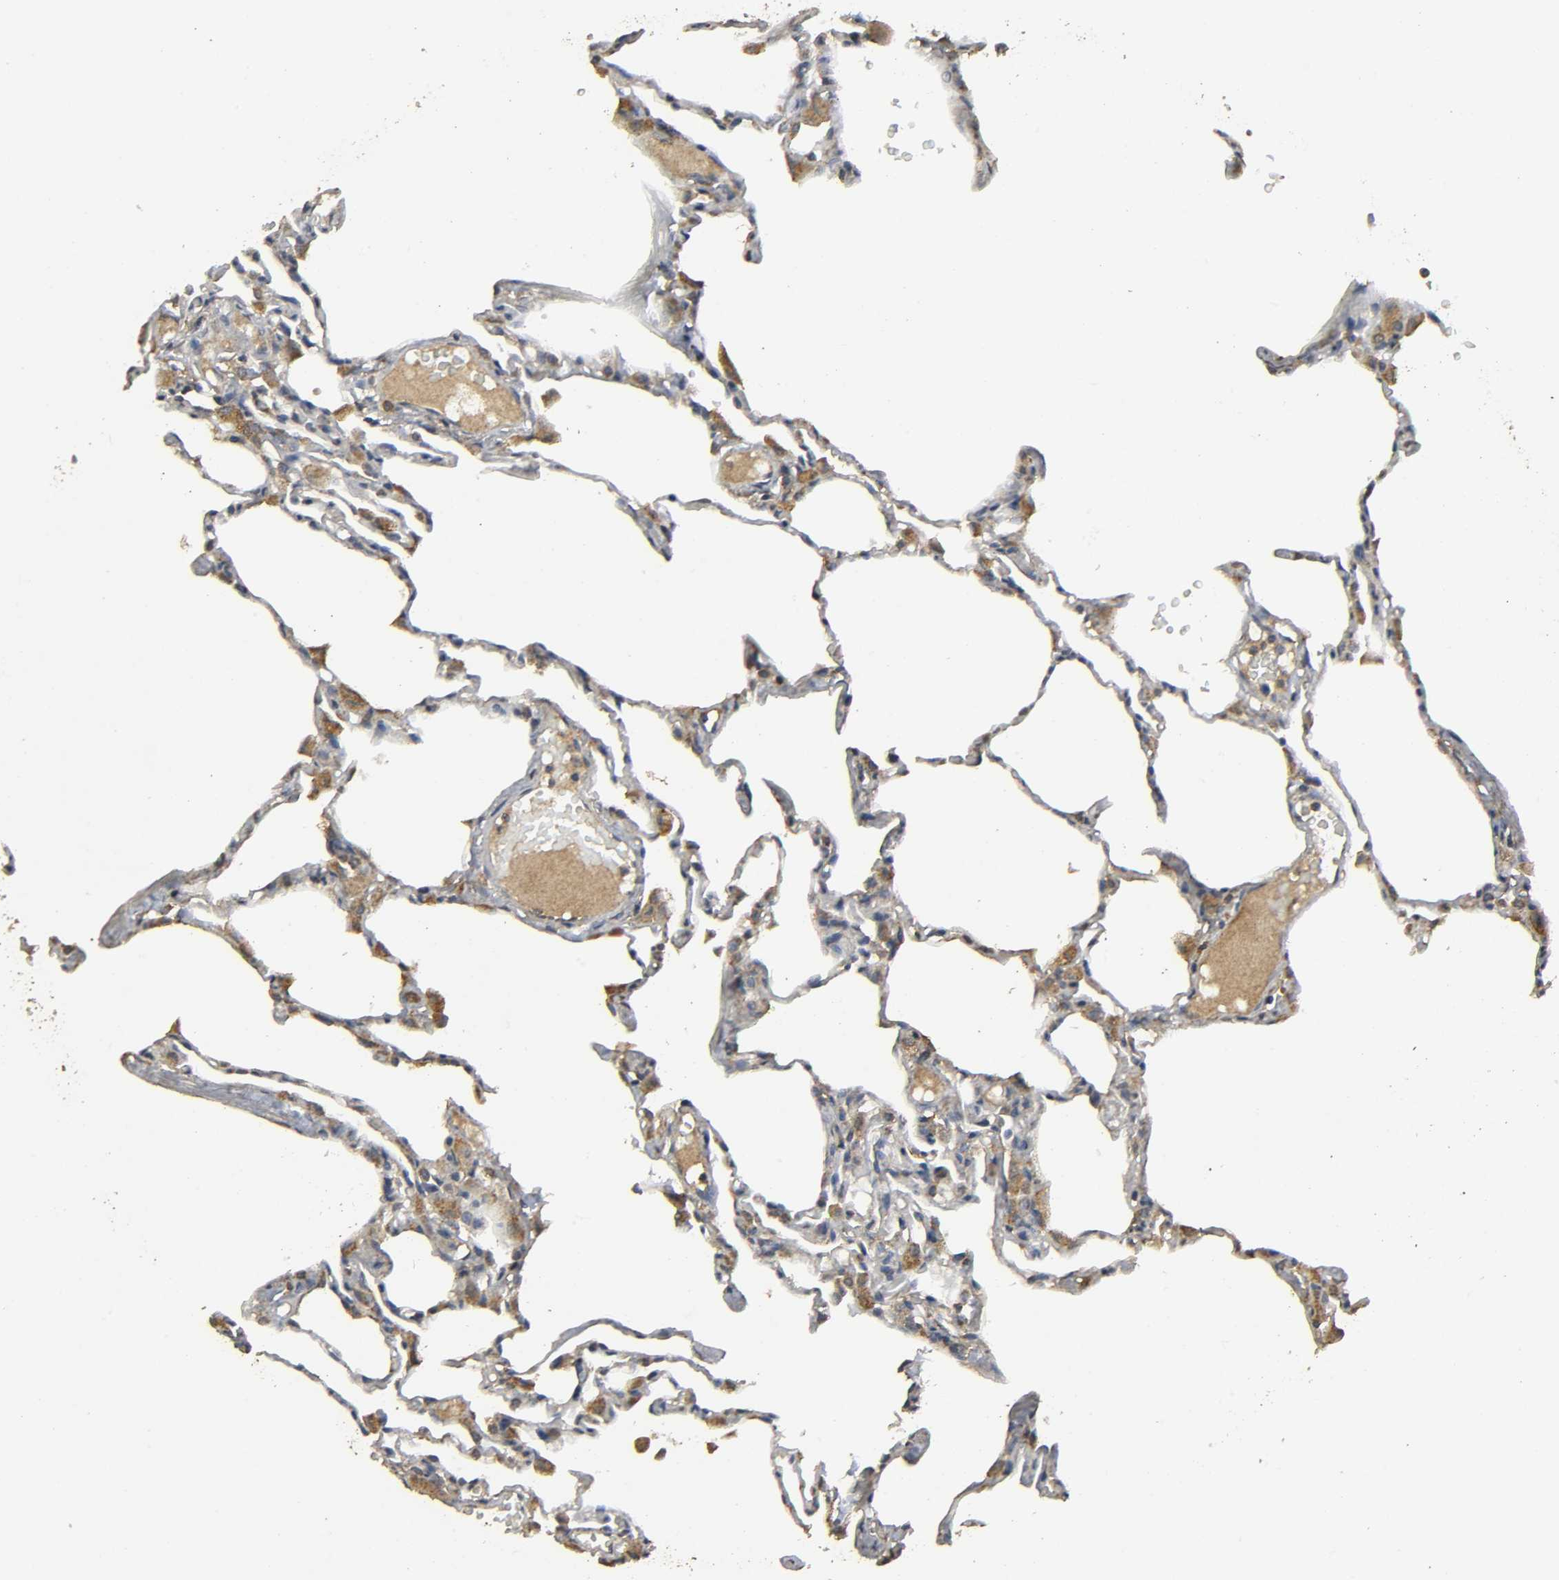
{"staining": {"intensity": "moderate", "quantity": ">75%", "location": "cytoplasmic/membranous"}, "tissue": "lung", "cell_type": "Alveolar cells", "image_type": "normal", "snomed": [{"axis": "morphology", "description": "Normal tissue, NOS"}, {"axis": "topography", "description": "Lung"}], "caption": "A brown stain highlights moderate cytoplasmic/membranous staining of a protein in alveolar cells of normal human lung. Immunohistochemistry stains the protein in brown and the nuclei are stained blue.", "gene": "DDX6", "patient": {"sex": "female", "age": 49}}